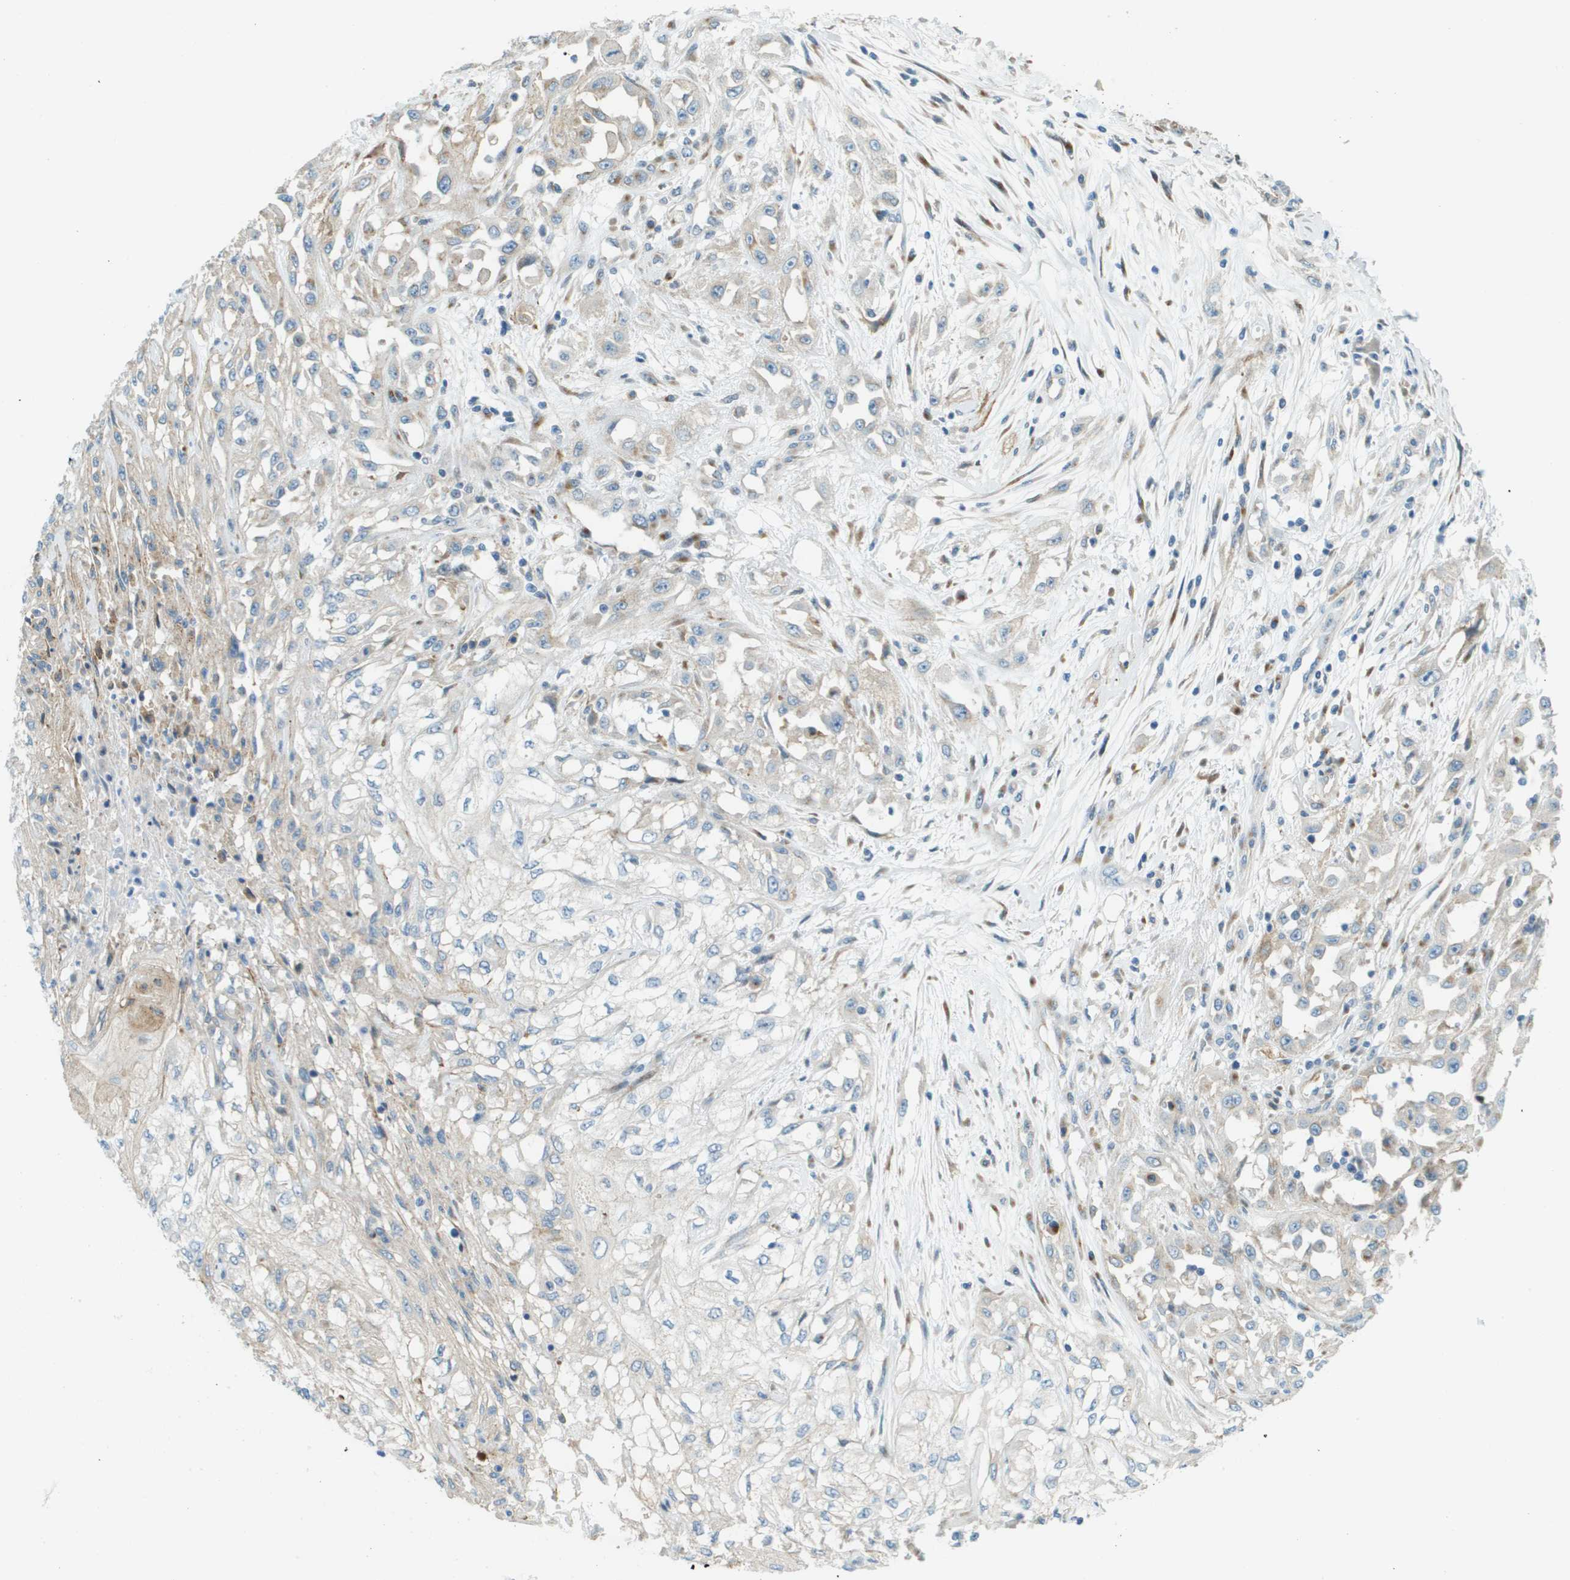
{"staining": {"intensity": "negative", "quantity": "none", "location": "none"}, "tissue": "skin cancer", "cell_type": "Tumor cells", "image_type": "cancer", "snomed": [{"axis": "morphology", "description": "Squamous cell carcinoma, NOS"}, {"axis": "morphology", "description": "Squamous cell carcinoma, metastatic, NOS"}, {"axis": "topography", "description": "Skin"}, {"axis": "topography", "description": "Lymph node"}], "caption": "This micrograph is of skin squamous cell carcinoma stained with IHC to label a protein in brown with the nuclei are counter-stained blue. There is no expression in tumor cells. (Brightfield microscopy of DAB (3,3'-diaminobenzidine) immunohistochemistry at high magnification).", "gene": "ACBD3", "patient": {"sex": "male", "age": 75}}